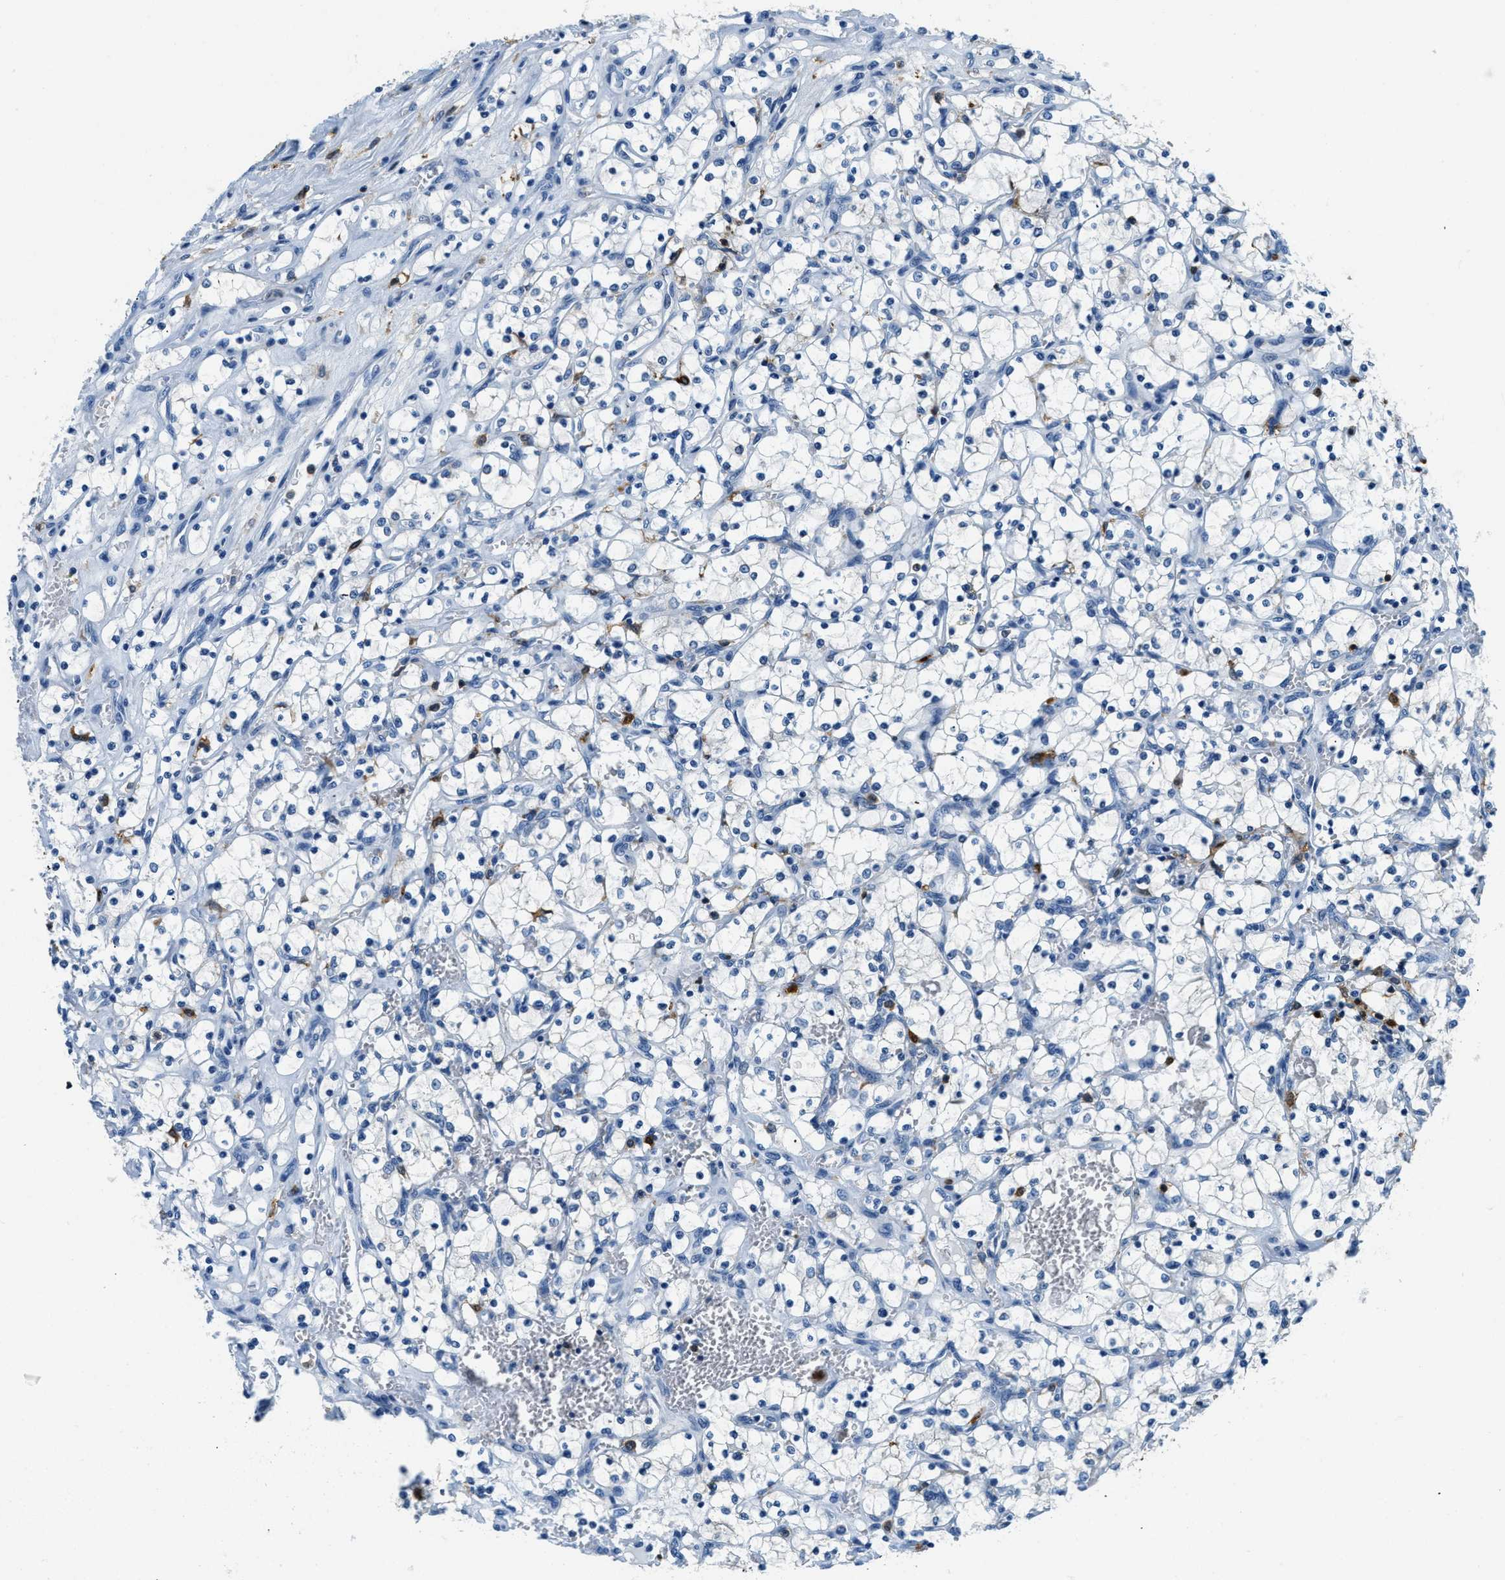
{"staining": {"intensity": "negative", "quantity": "none", "location": "none"}, "tissue": "renal cancer", "cell_type": "Tumor cells", "image_type": "cancer", "snomed": [{"axis": "morphology", "description": "Adenocarcinoma, NOS"}, {"axis": "topography", "description": "Kidney"}], "caption": "IHC of human renal cancer (adenocarcinoma) exhibits no expression in tumor cells. The staining is performed using DAB (3,3'-diaminobenzidine) brown chromogen with nuclei counter-stained in using hematoxylin.", "gene": "CAPG", "patient": {"sex": "female", "age": 69}}